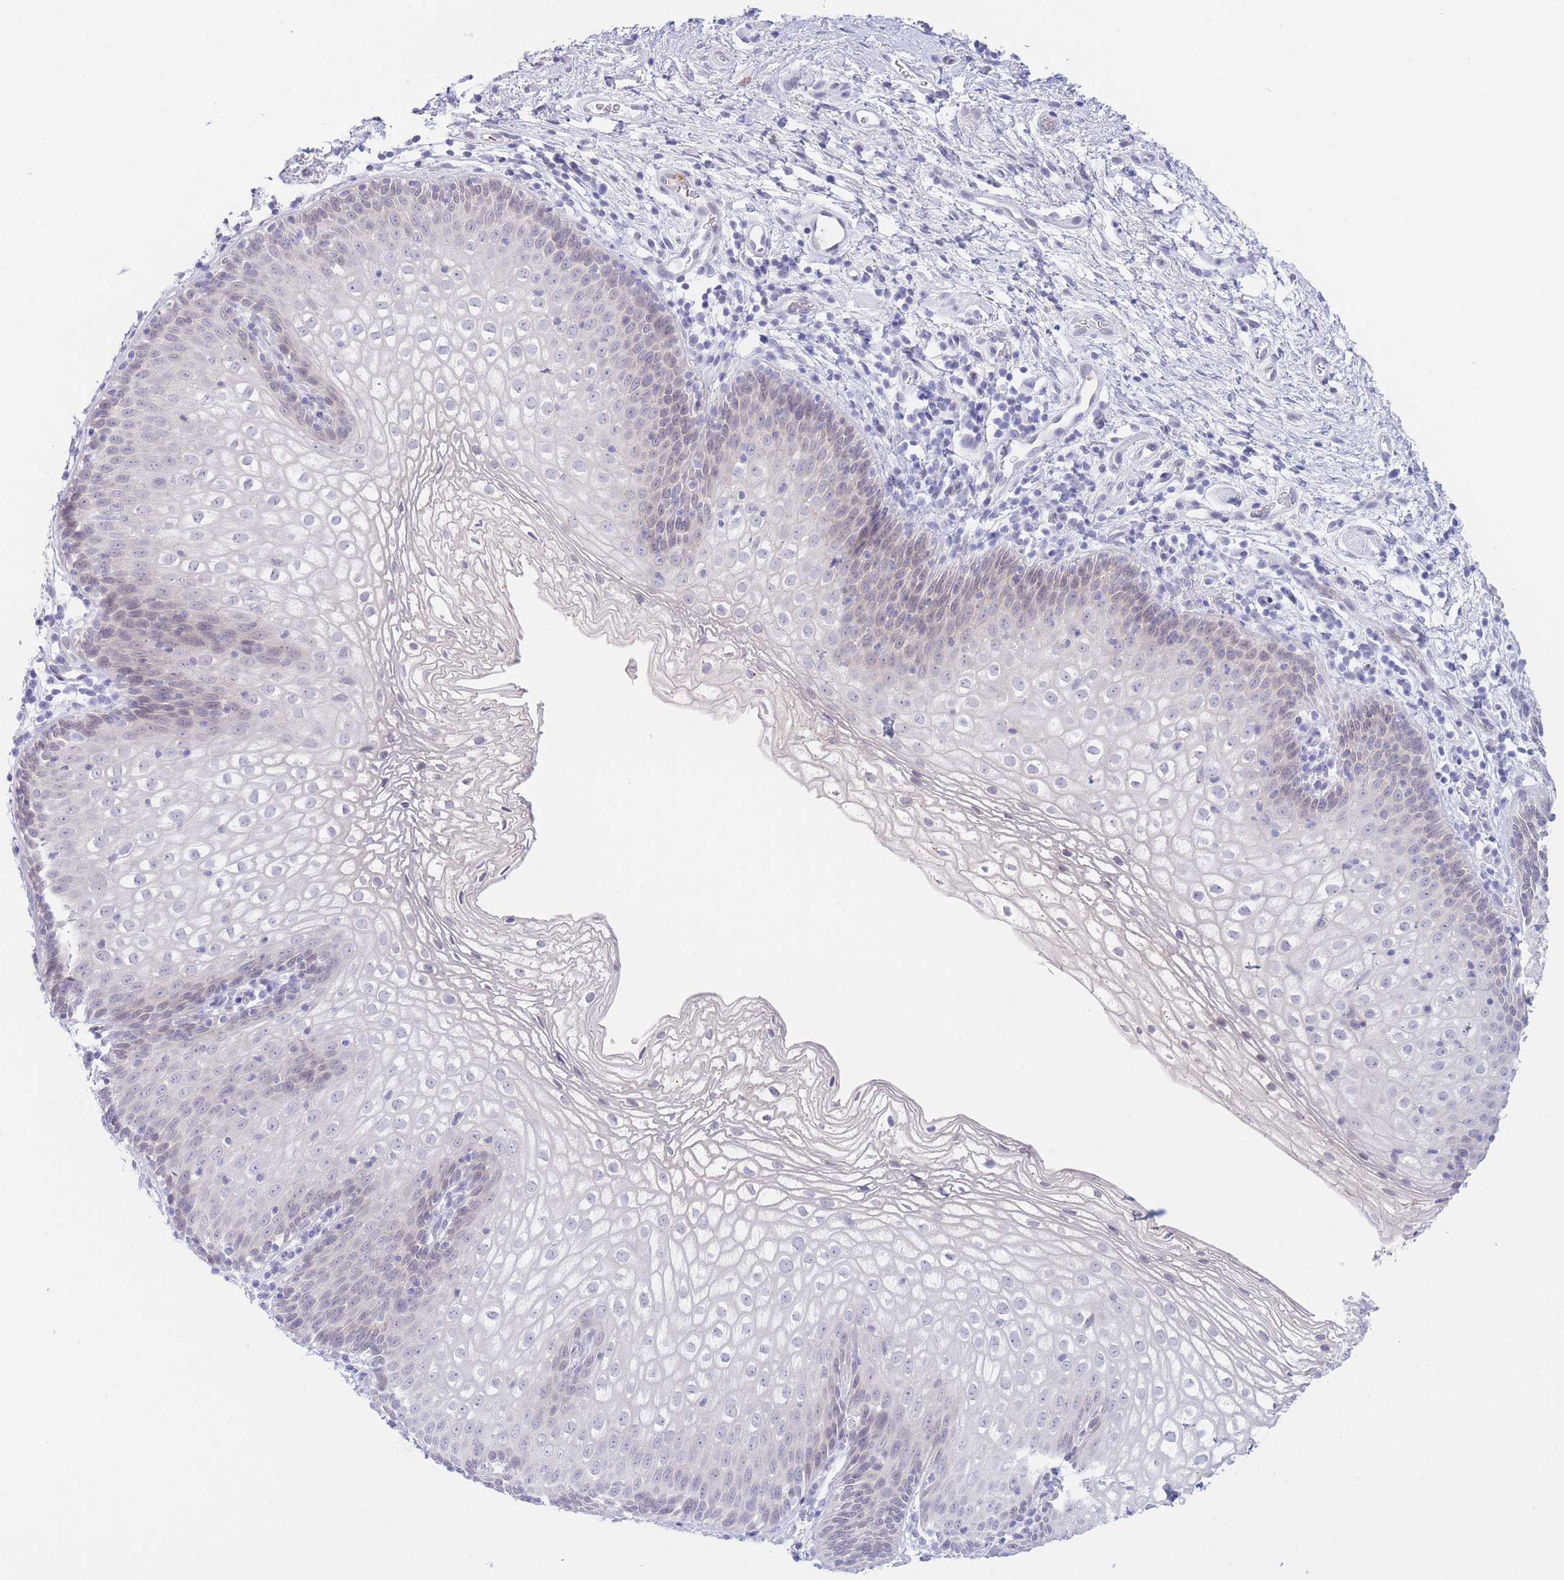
{"staining": {"intensity": "negative", "quantity": "none", "location": "none"}, "tissue": "vagina", "cell_type": "Squamous epithelial cells", "image_type": "normal", "snomed": [{"axis": "morphology", "description": "Normal tissue, NOS"}, {"axis": "topography", "description": "Vagina"}], "caption": "Immunohistochemistry (IHC) photomicrograph of unremarkable human vagina stained for a protein (brown), which demonstrates no positivity in squamous epithelial cells.", "gene": "LCLAT1", "patient": {"sex": "female", "age": 47}}